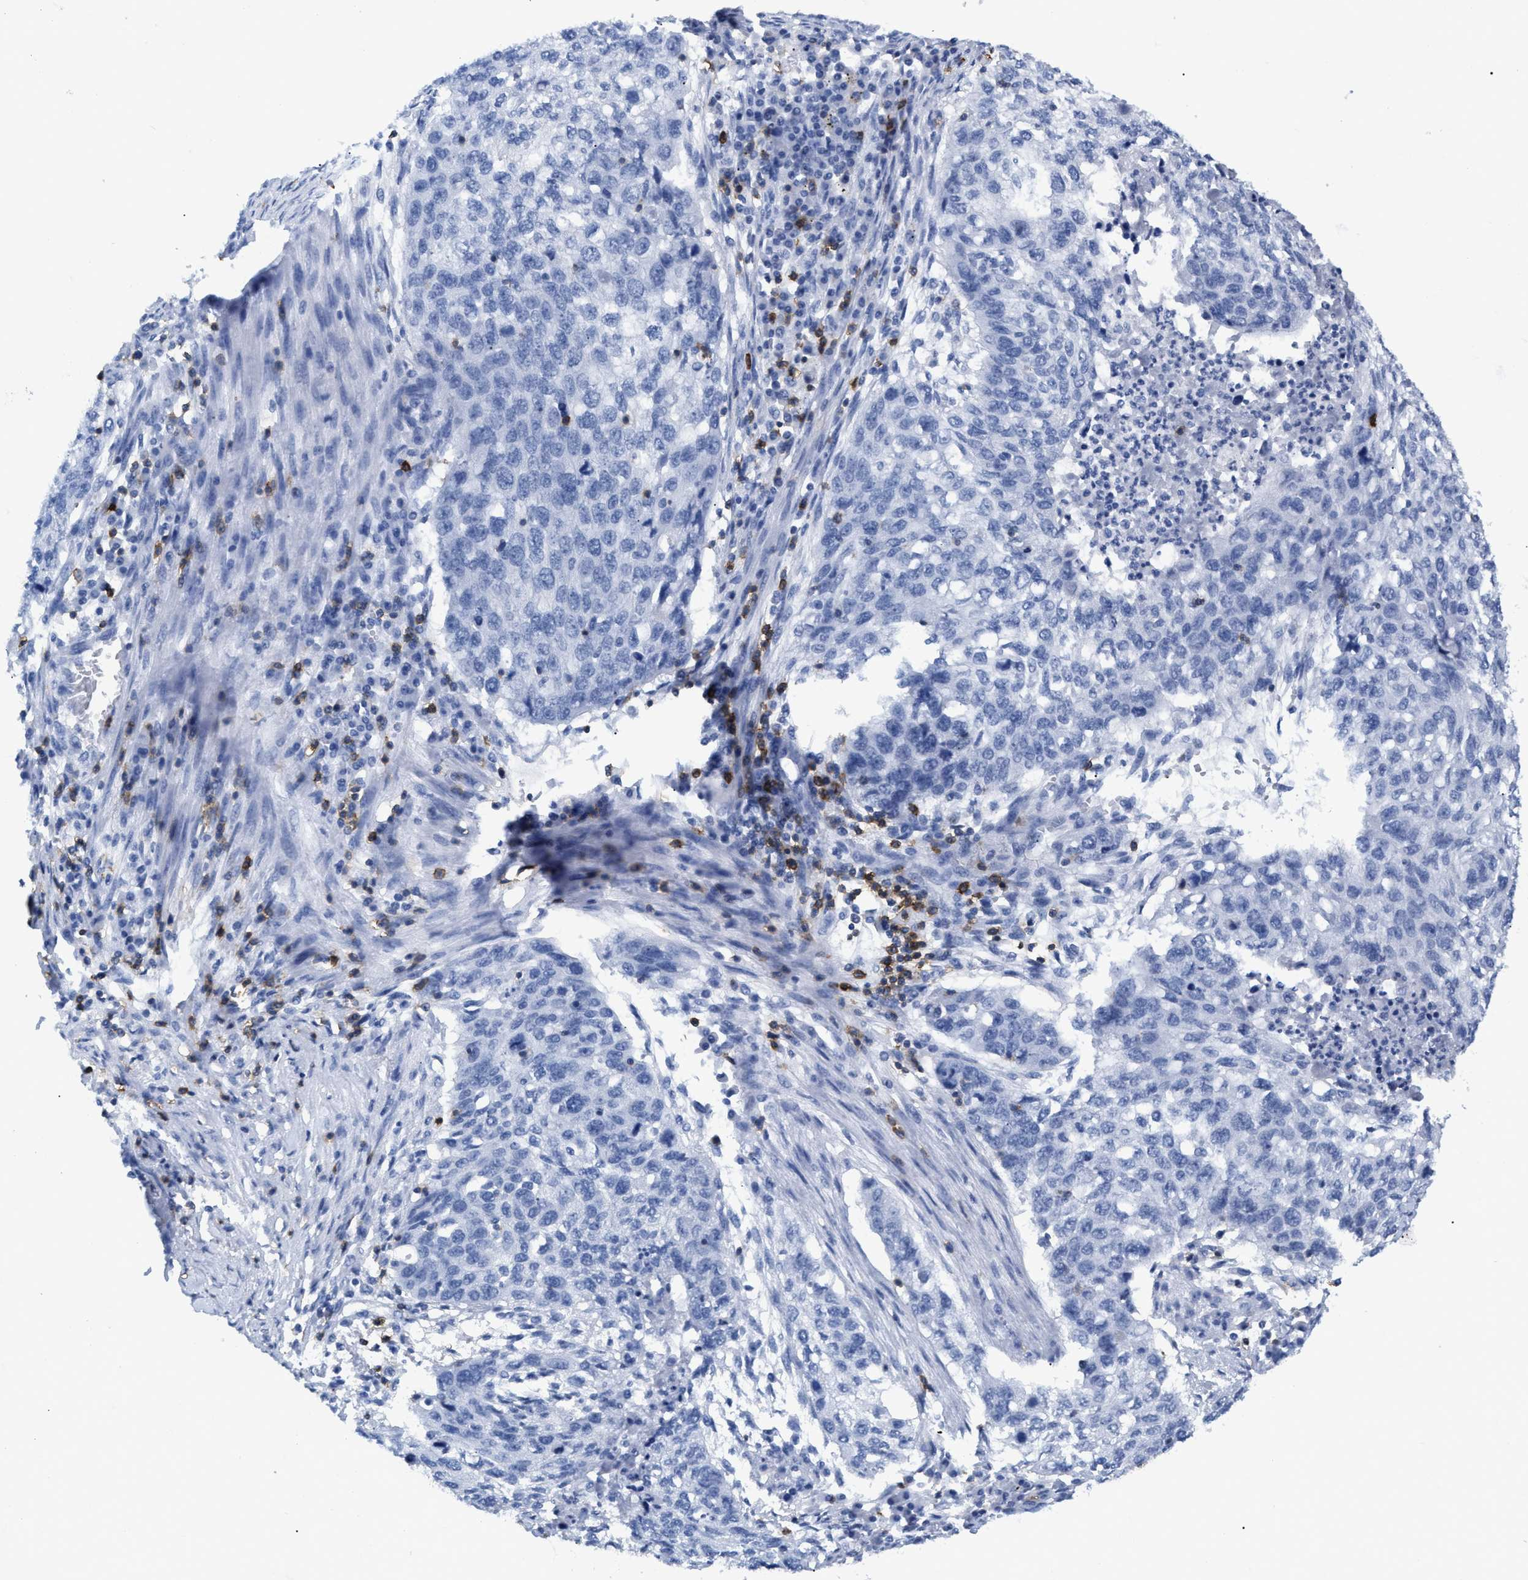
{"staining": {"intensity": "negative", "quantity": "none", "location": "none"}, "tissue": "lung cancer", "cell_type": "Tumor cells", "image_type": "cancer", "snomed": [{"axis": "morphology", "description": "Squamous cell carcinoma, NOS"}, {"axis": "topography", "description": "Lung"}], "caption": "Tumor cells are negative for brown protein staining in lung cancer.", "gene": "CD5", "patient": {"sex": "female", "age": 63}}